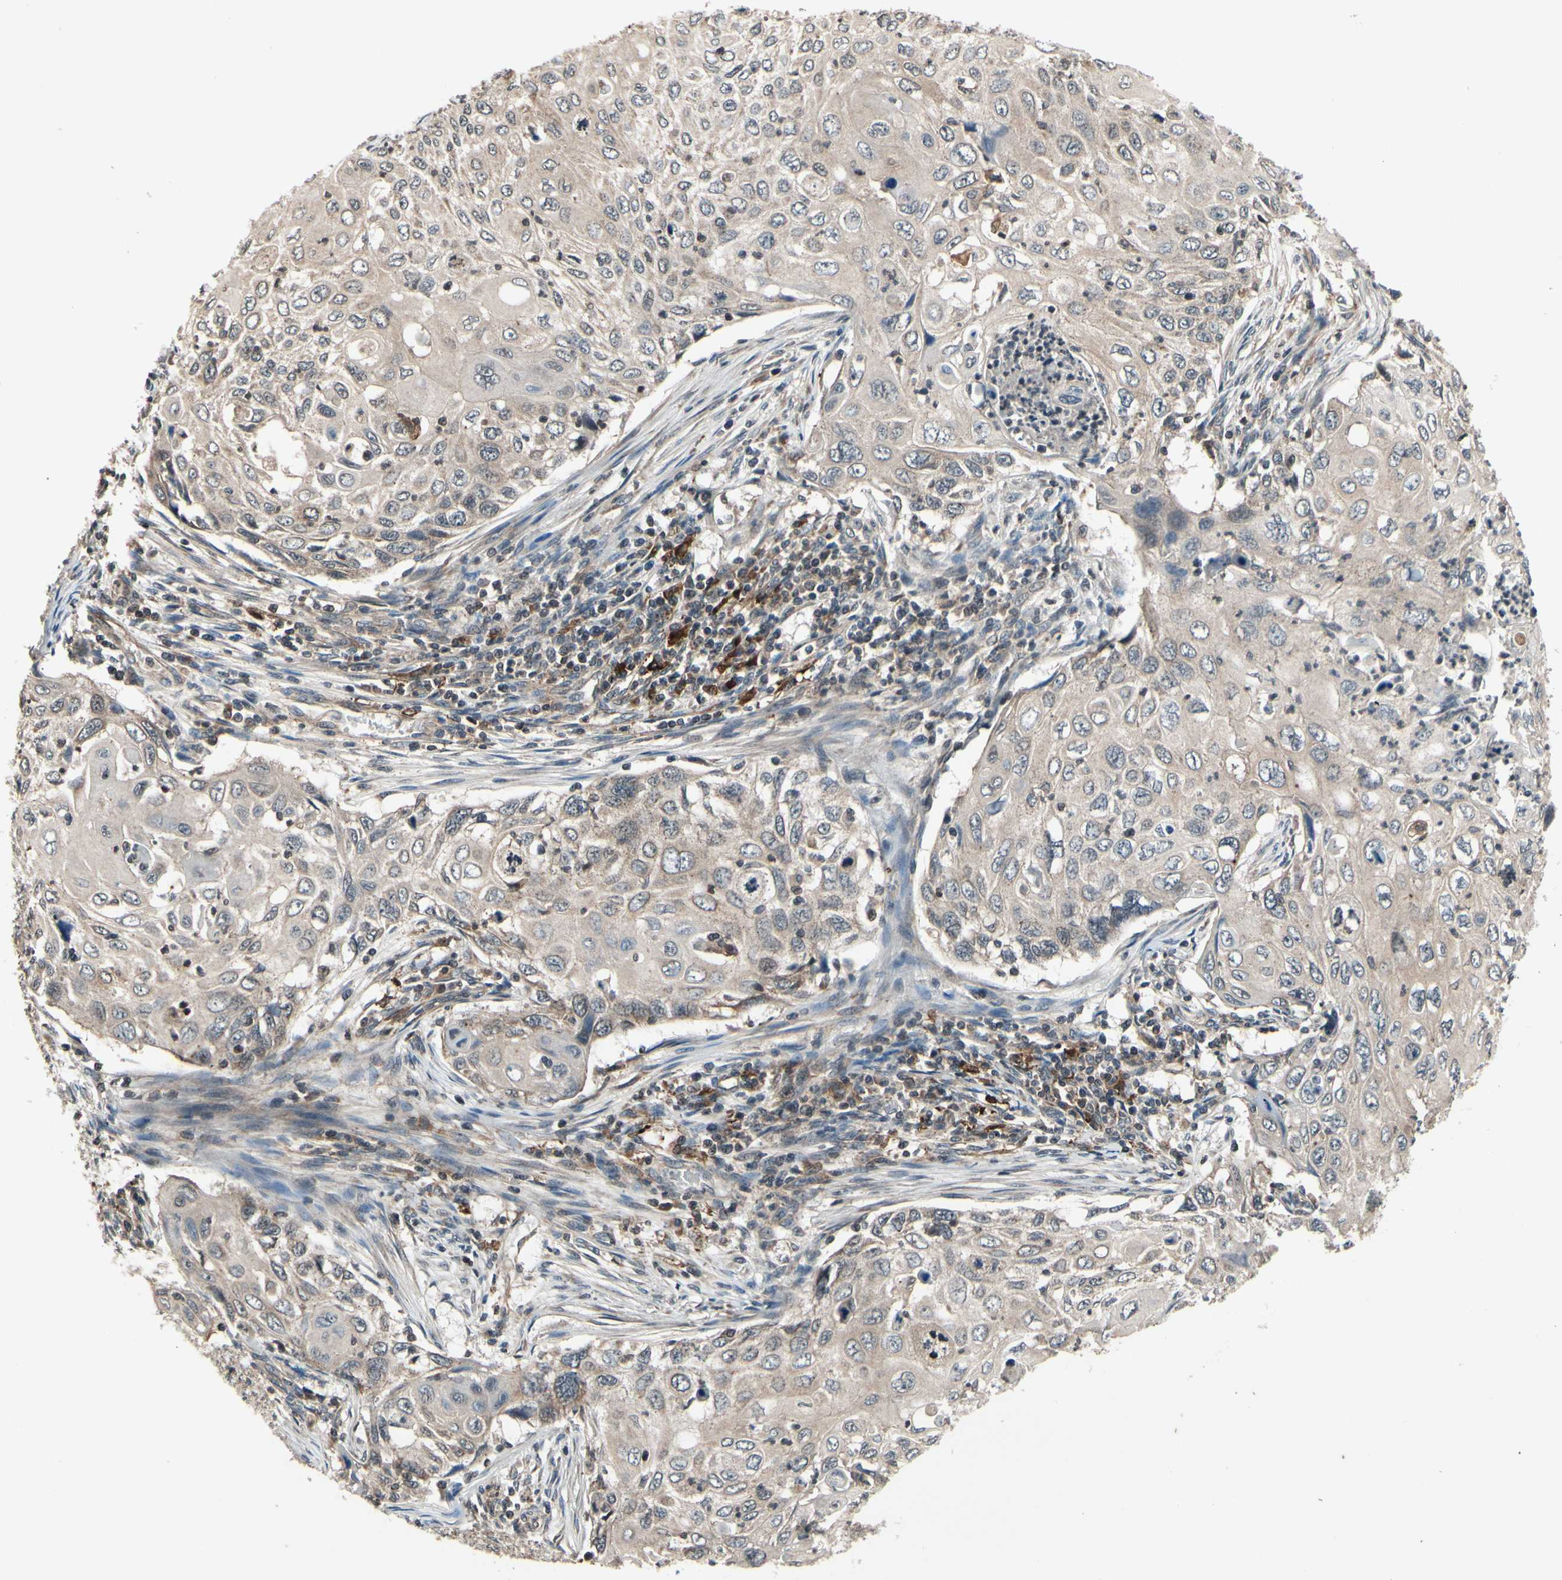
{"staining": {"intensity": "weak", "quantity": ">75%", "location": "cytoplasmic/membranous"}, "tissue": "cervical cancer", "cell_type": "Tumor cells", "image_type": "cancer", "snomed": [{"axis": "morphology", "description": "Squamous cell carcinoma, NOS"}, {"axis": "topography", "description": "Cervix"}], "caption": "There is low levels of weak cytoplasmic/membranous staining in tumor cells of squamous cell carcinoma (cervical), as demonstrated by immunohistochemical staining (brown color).", "gene": "MBTPS2", "patient": {"sex": "female", "age": 70}}